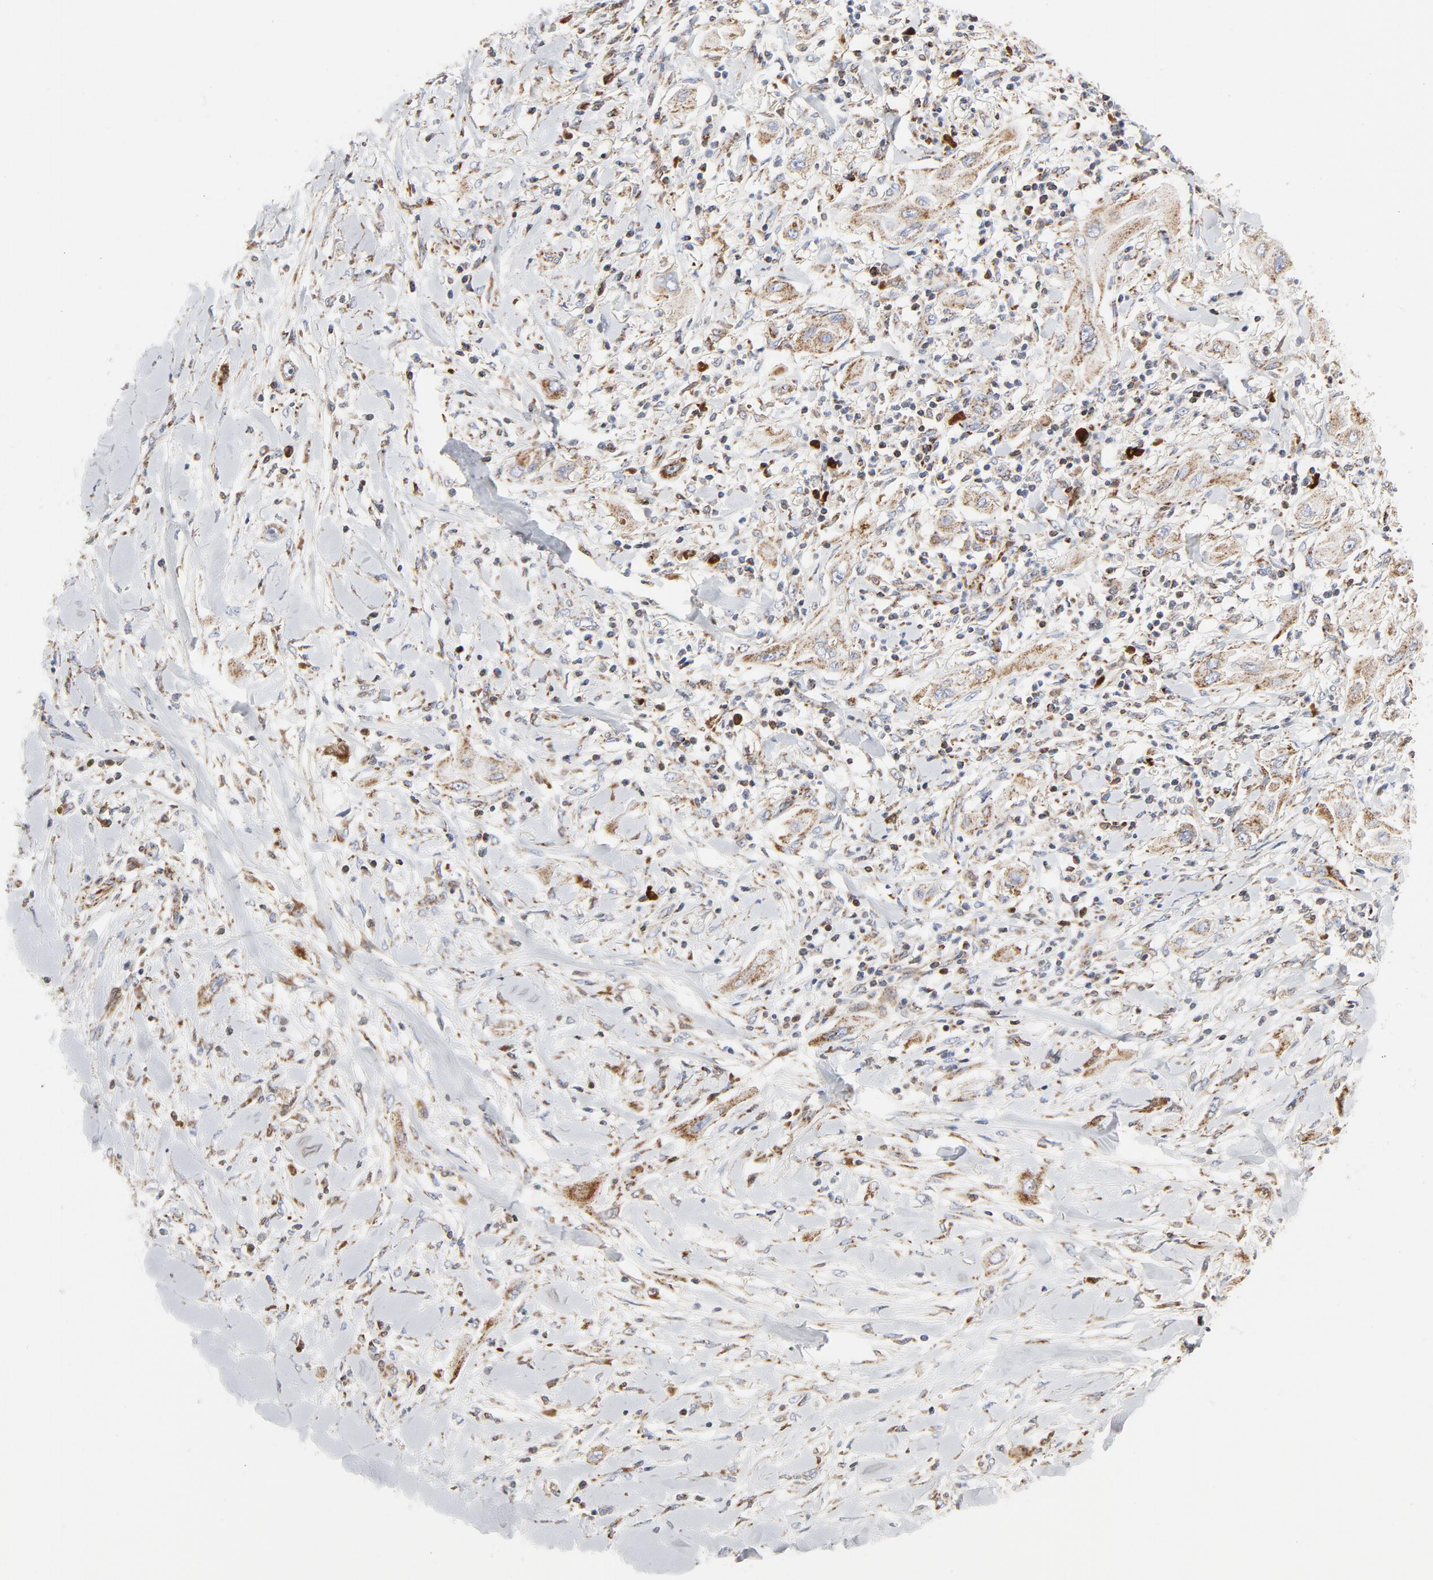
{"staining": {"intensity": "moderate", "quantity": ">75%", "location": "cytoplasmic/membranous"}, "tissue": "lung cancer", "cell_type": "Tumor cells", "image_type": "cancer", "snomed": [{"axis": "morphology", "description": "Squamous cell carcinoma, NOS"}, {"axis": "topography", "description": "Lung"}], "caption": "The immunohistochemical stain labels moderate cytoplasmic/membranous expression in tumor cells of lung cancer (squamous cell carcinoma) tissue.", "gene": "CYCS", "patient": {"sex": "female", "age": 47}}